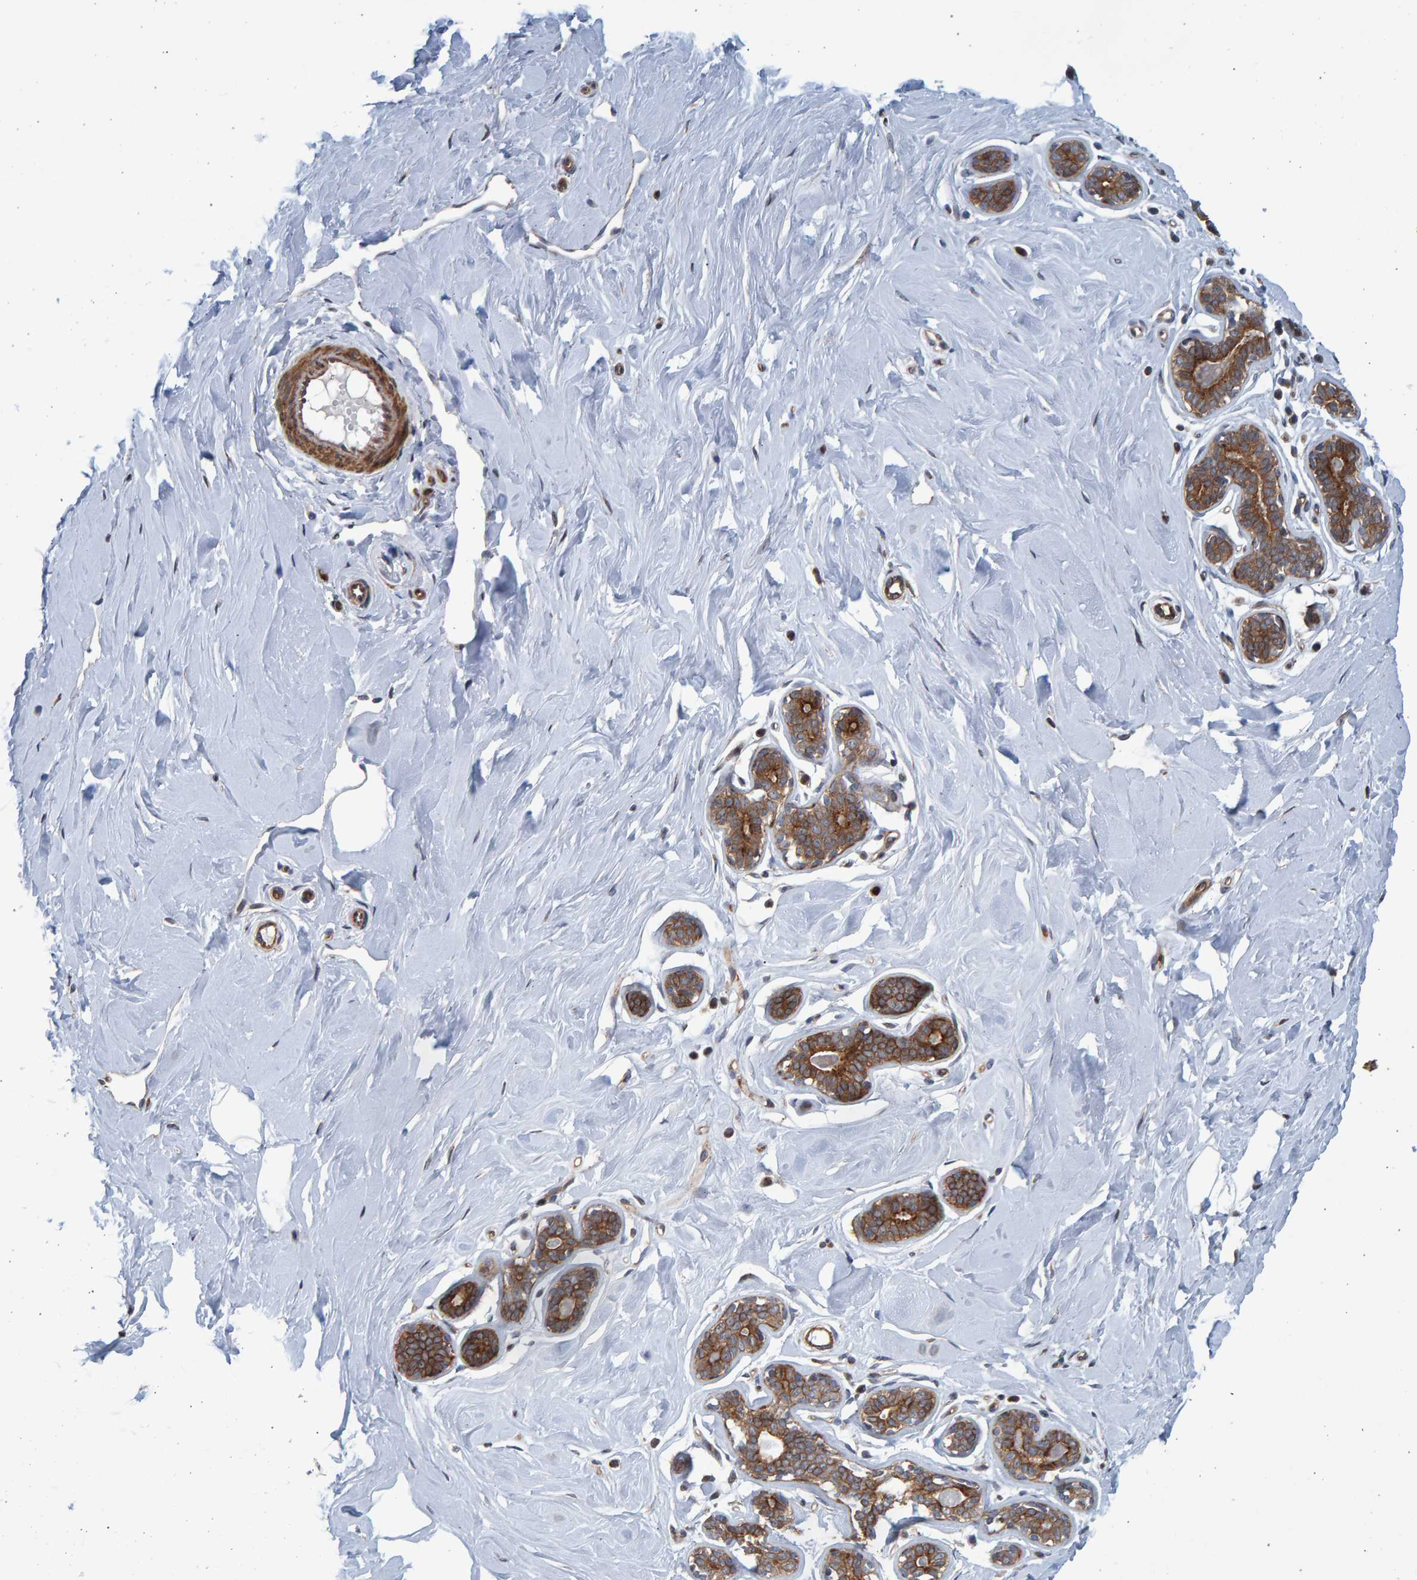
{"staining": {"intensity": "negative", "quantity": "none", "location": "none"}, "tissue": "breast", "cell_type": "Adipocytes", "image_type": "normal", "snomed": [{"axis": "morphology", "description": "Normal tissue, NOS"}, {"axis": "topography", "description": "Breast"}], "caption": "Unremarkable breast was stained to show a protein in brown. There is no significant positivity in adipocytes.", "gene": "LRBA", "patient": {"sex": "female", "age": 23}}